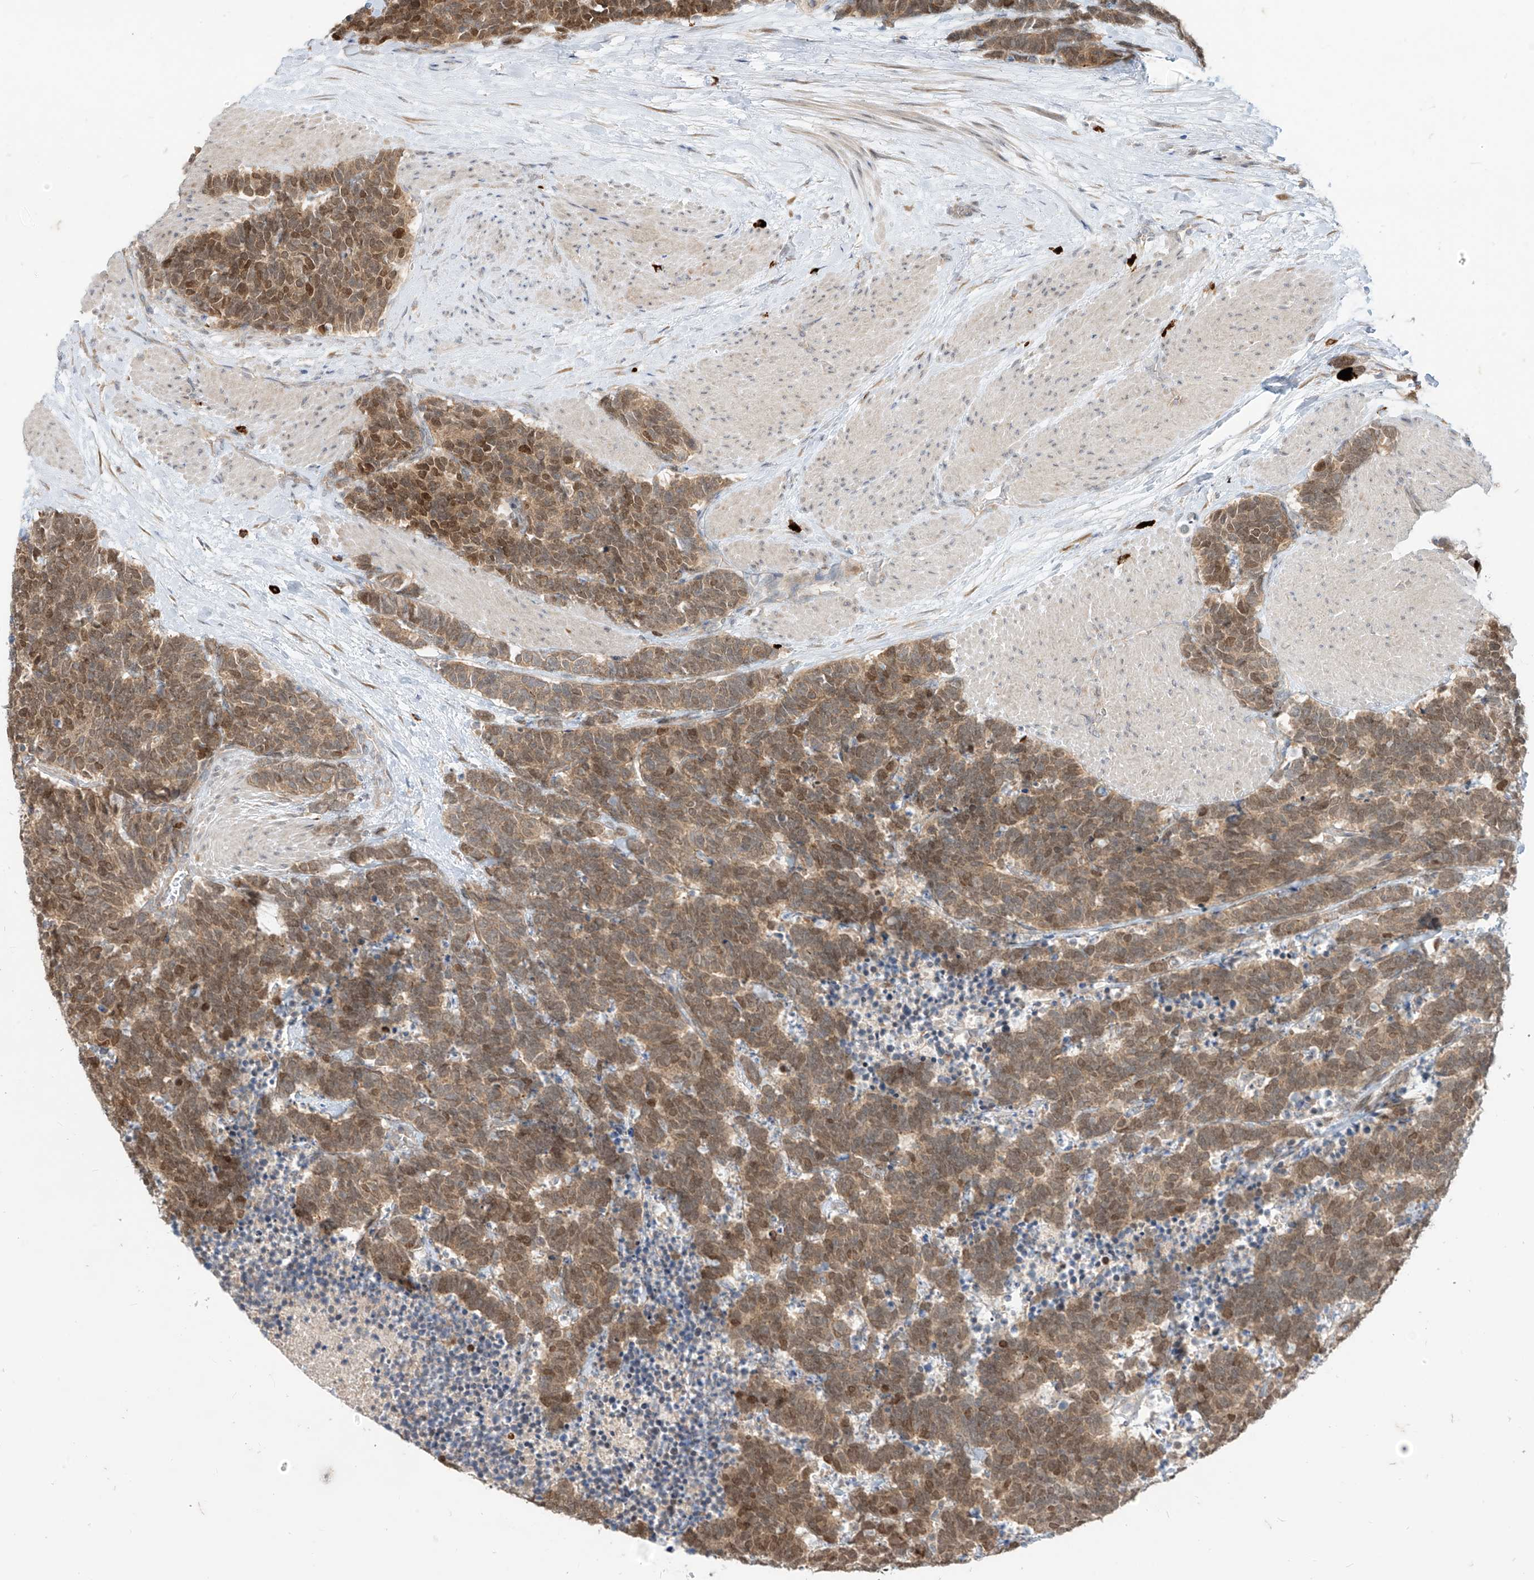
{"staining": {"intensity": "moderate", "quantity": ">75%", "location": "cytoplasmic/membranous,nuclear"}, "tissue": "carcinoid", "cell_type": "Tumor cells", "image_type": "cancer", "snomed": [{"axis": "morphology", "description": "Carcinoma, NOS"}, {"axis": "morphology", "description": "Carcinoid, malignant, NOS"}, {"axis": "topography", "description": "Urinary bladder"}], "caption": "The immunohistochemical stain highlights moderate cytoplasmic/membranous and nuclear positivity in tumor cells of carcinoid tissue.", "gene": "MTUS2", "patient": {"sex": "male", "age": 57}}